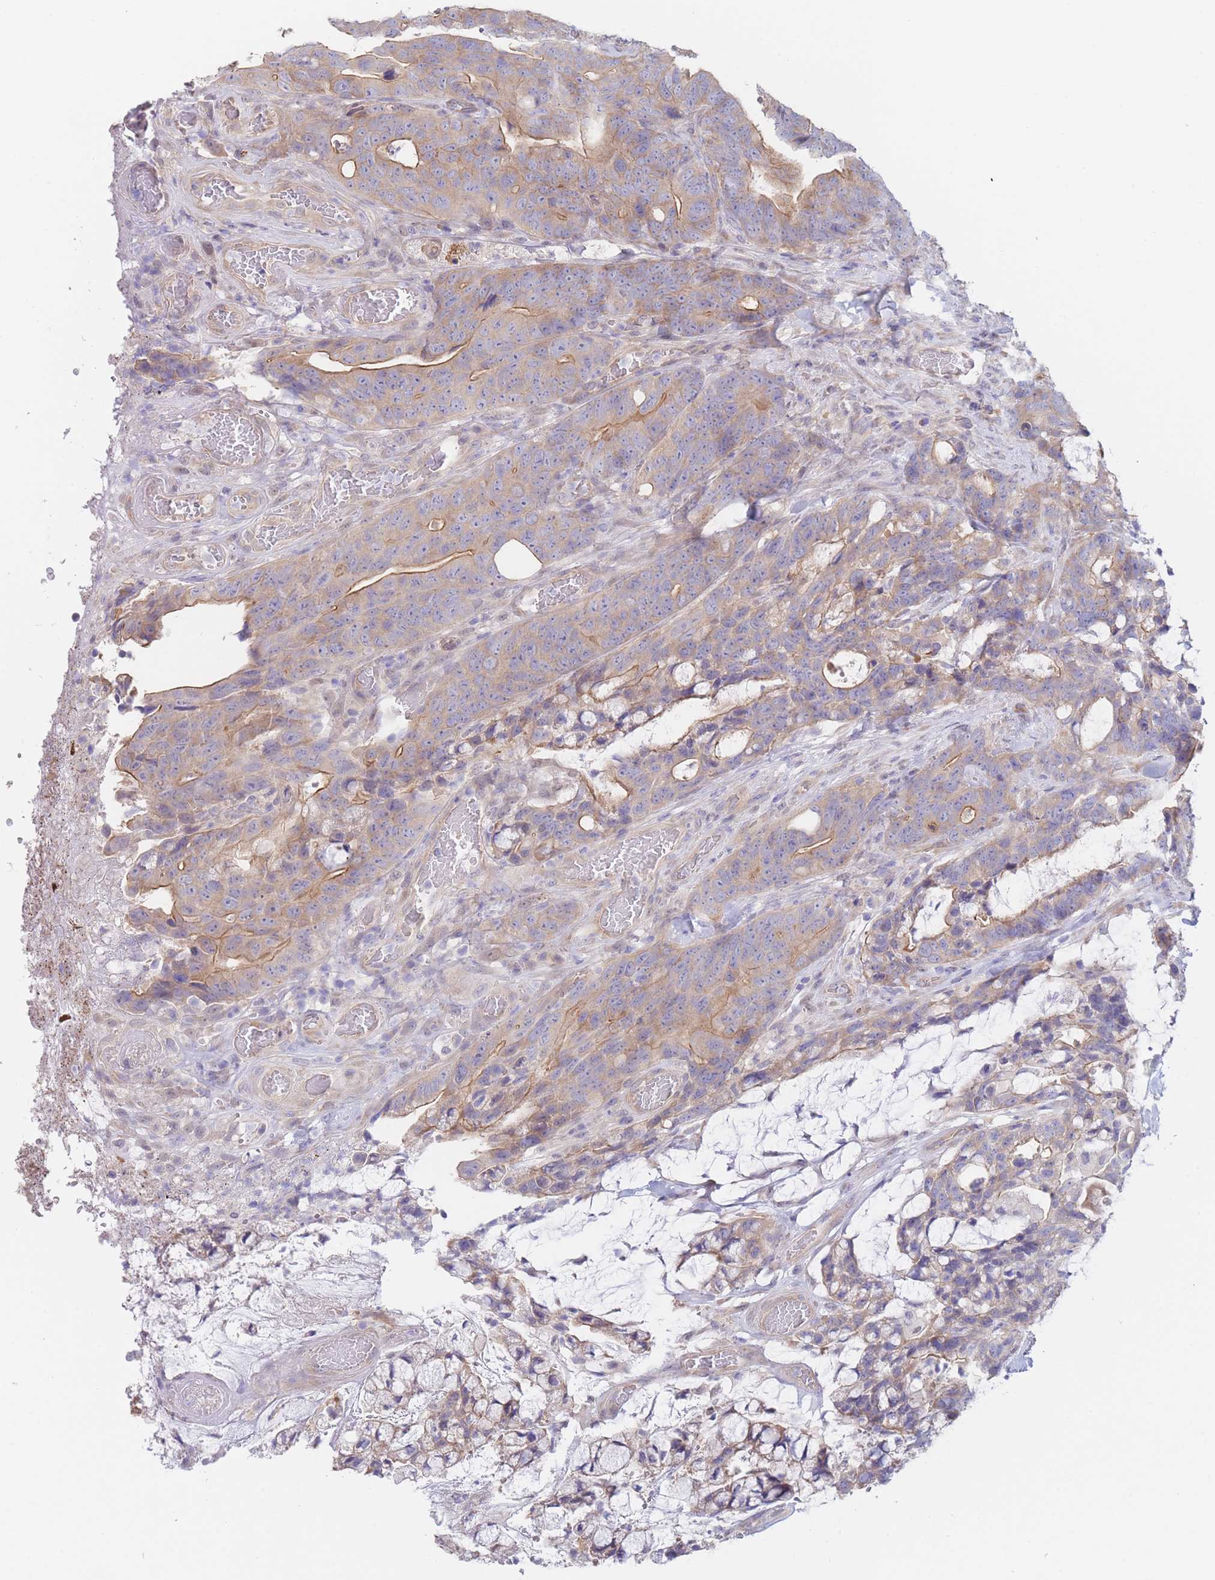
{"staining": {"intensity": "moderate", "quantity": ">75%", "location": "cytoplasmic/membranous"}, "tissue": "colorectal cancer", "cell_type": "Tumor cells", "image_type": "cancer", "snomed": [{"axis": "morphology", "description": "Adenocarcinoma, NOS"}, {"axis": "topography", "description": "Colon"}], "caption": "High-power microscopy captured an immunohistochemistry micrograph of colorectal cancer (adenocarcinoma), revealing moderate cytoplasmic/membranous expression in about >75% of tumor cells. Immunohistochemistry stains the protein of interest in brown and the nuclei are stained blue.", "gene": "ZNF281", "patient": {"sex": "female", "age": 82}}